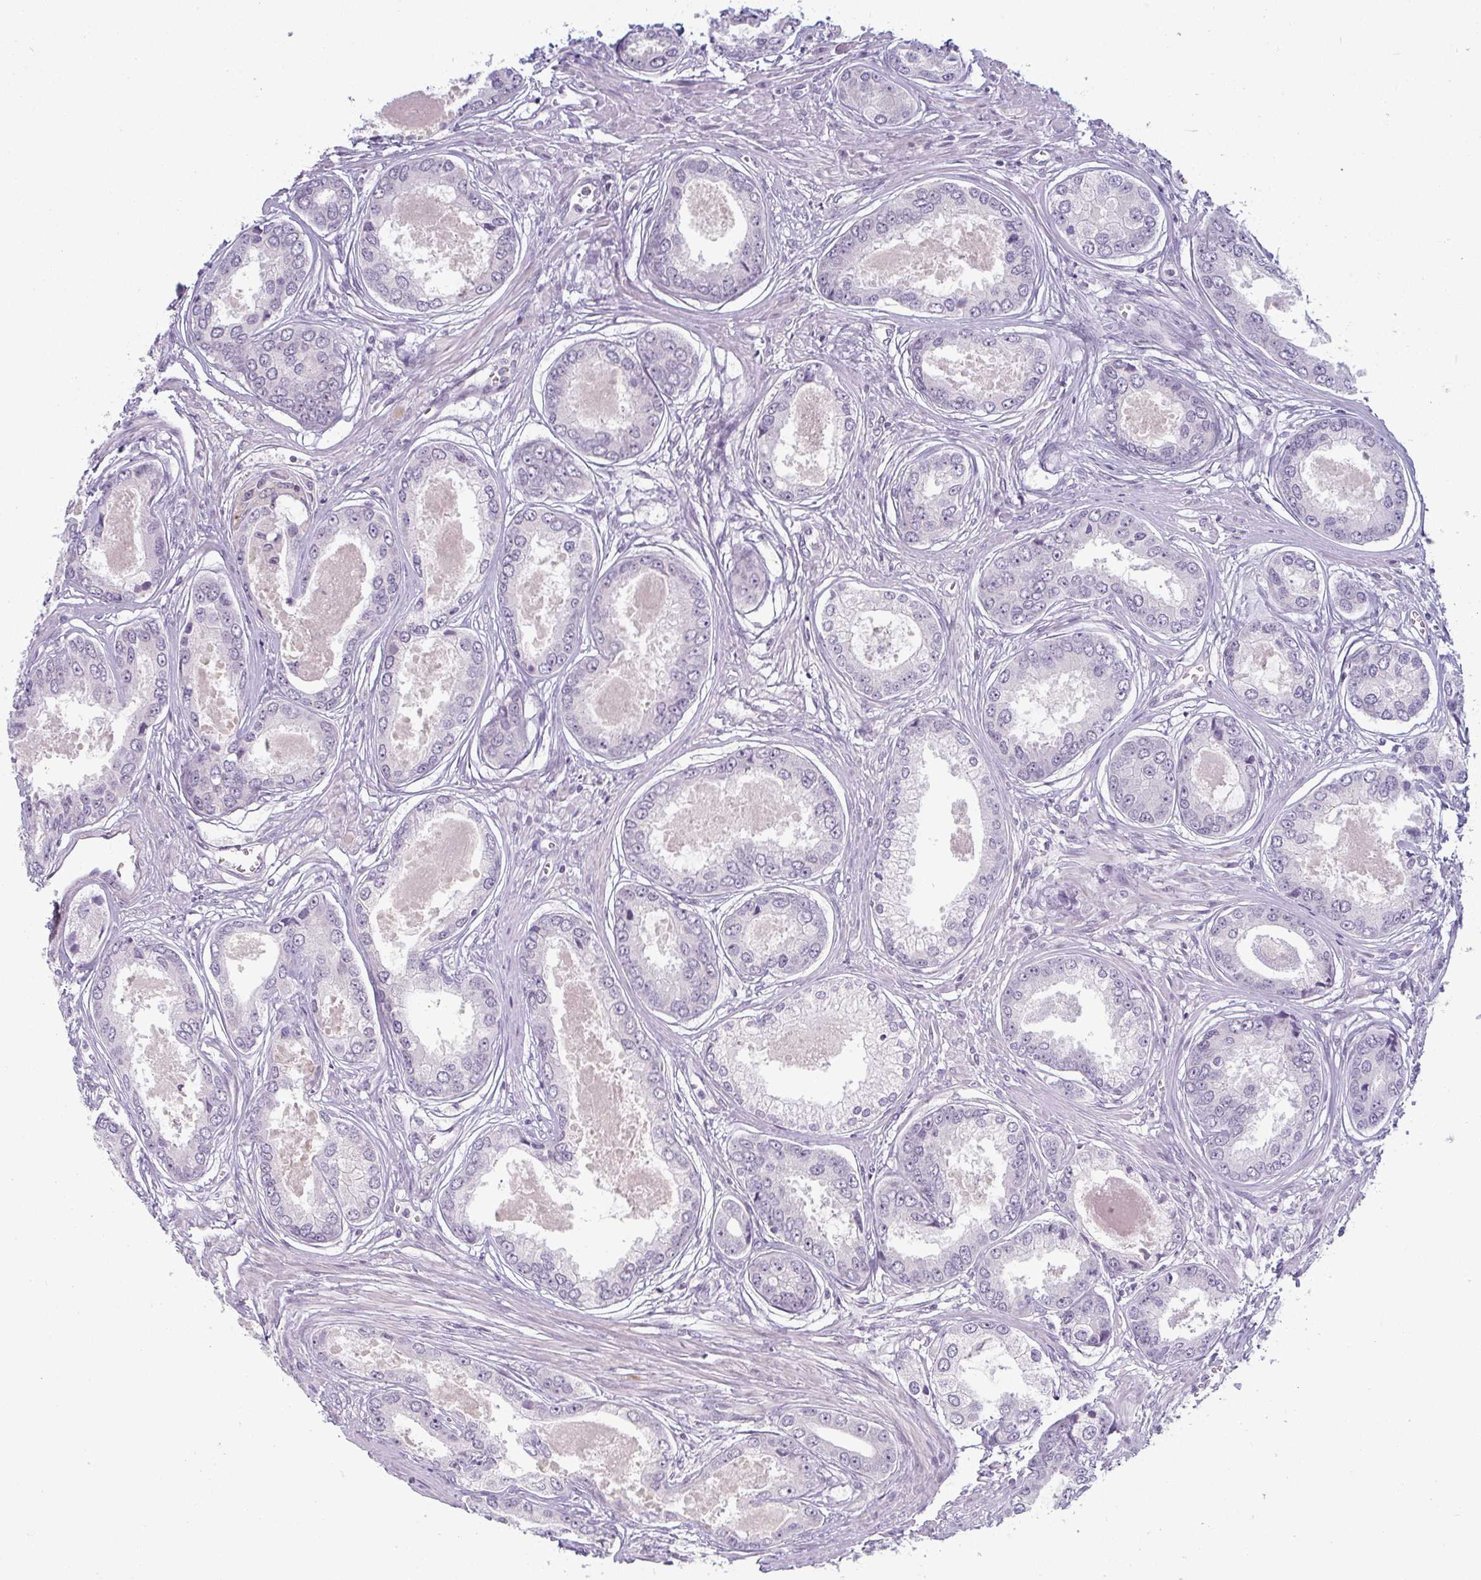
{"staining": {"intensity": "negative", "quantity": "none", "location": "none"}, "tissue": "prostate cancer", "cell_type": "Tumor cells", "image_type": "cancer", "snomed": [{"axis": "morphology", "description": "Adenocarcinoma, Low grade"}, {"axis": "topography", "description": "Prostate"}], "caption": "Immunohistochemistry of human prostate cancer (low-grade adenocarcinoma) displays no staining in tumor cells. (Stains: DAB IHC with hematoxylin counter stain, Microscopy: brightfield microscopy at high magnification).", "gene": "PPFIA4", "patient": {"sex": "male", "age": 68}}